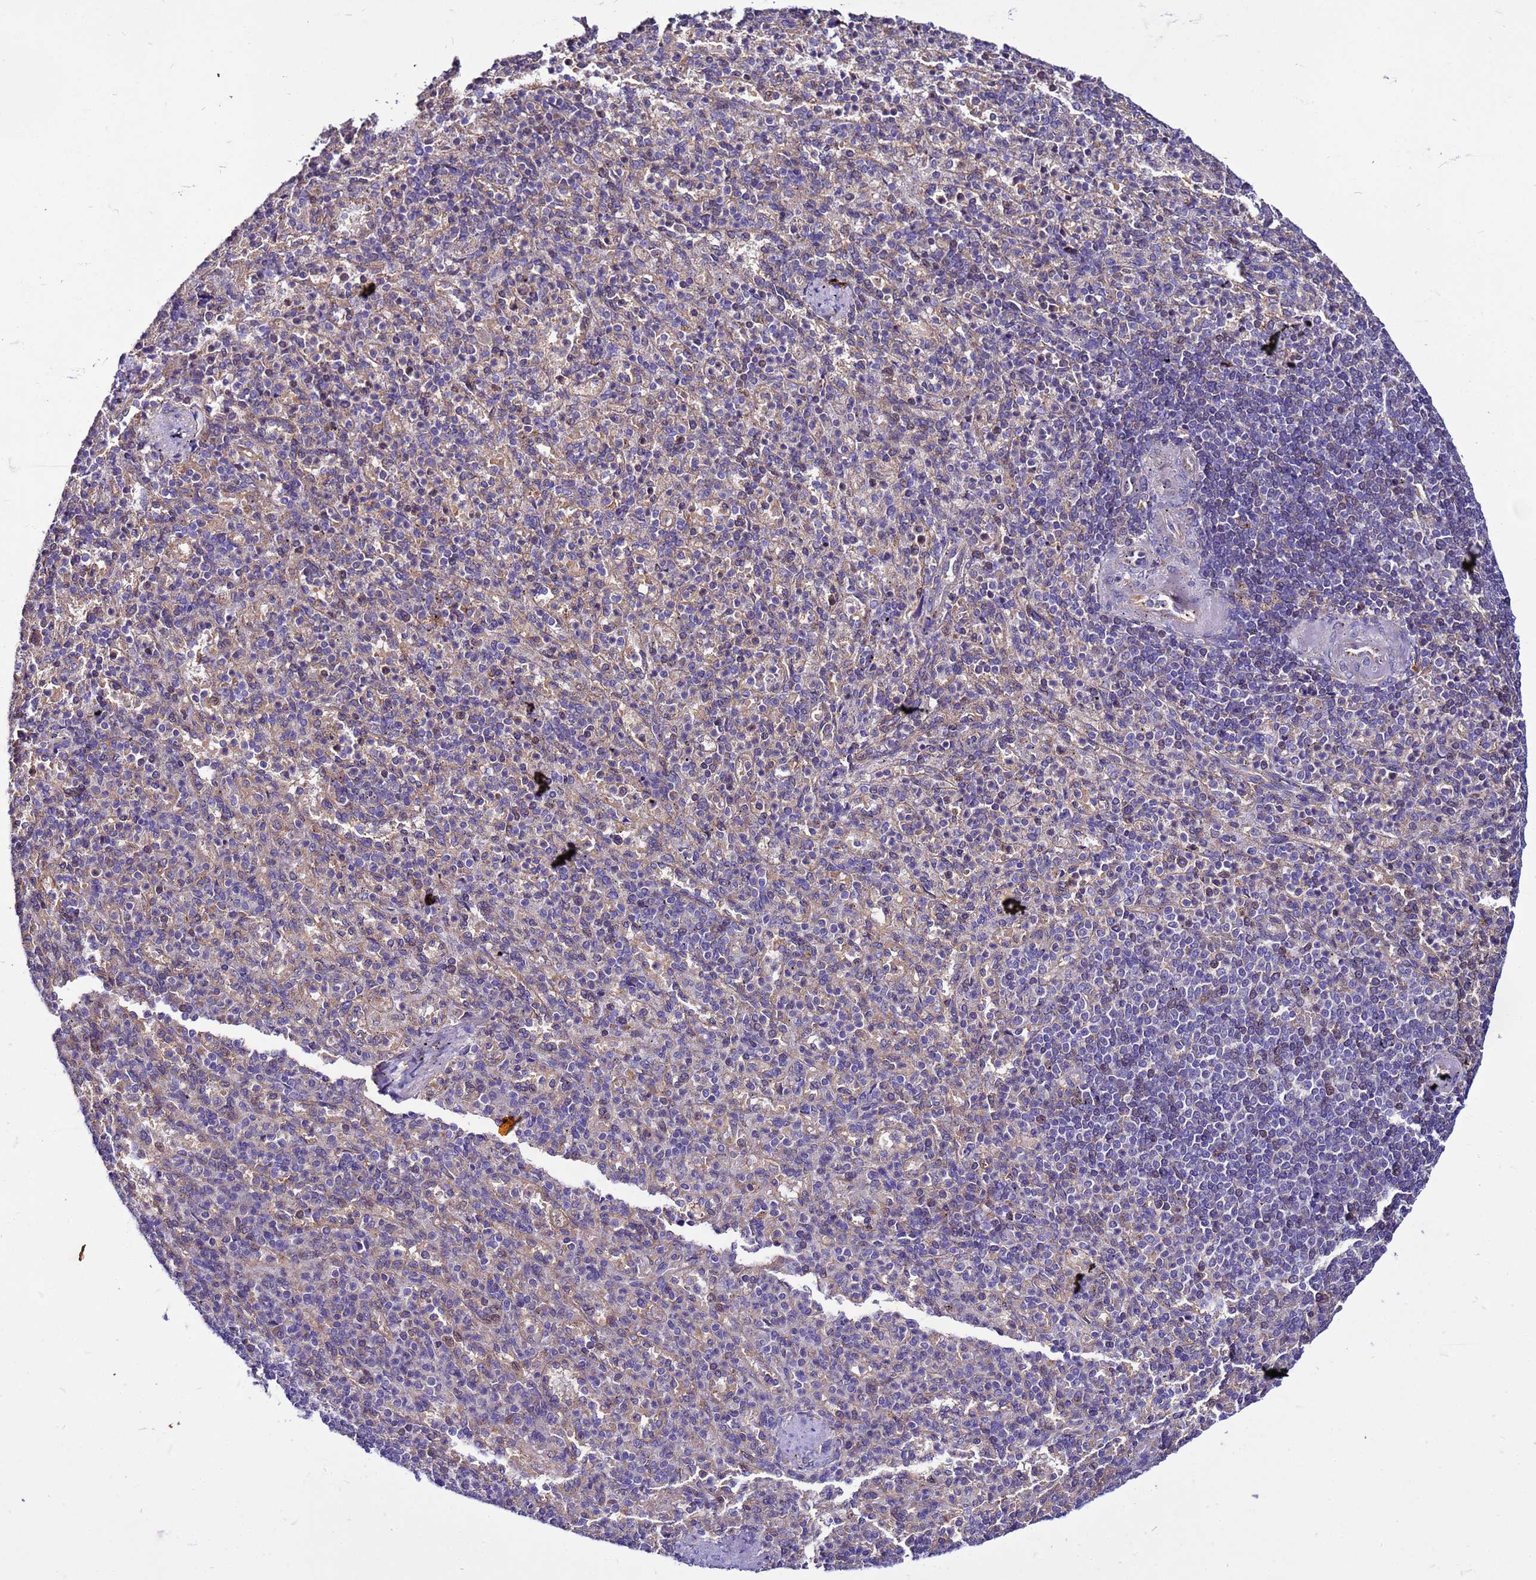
{"staining": {"intensity": "negative", "quantity": "none", "location": "none"}, "tissue": "spleen", "cell_type": "Cells in red pulp", "image_type": "normal", "snomed": [{"axis": "morphology", "description": "Normal tissue, NOS"}, {"axis": "topography", "description": "Spleen"}], "caption": "IHC of benign spleen demonstrates no staining in cells in red pulp.", "gene": "PKD1", "patient": {"sex": "female", "age": 74}}